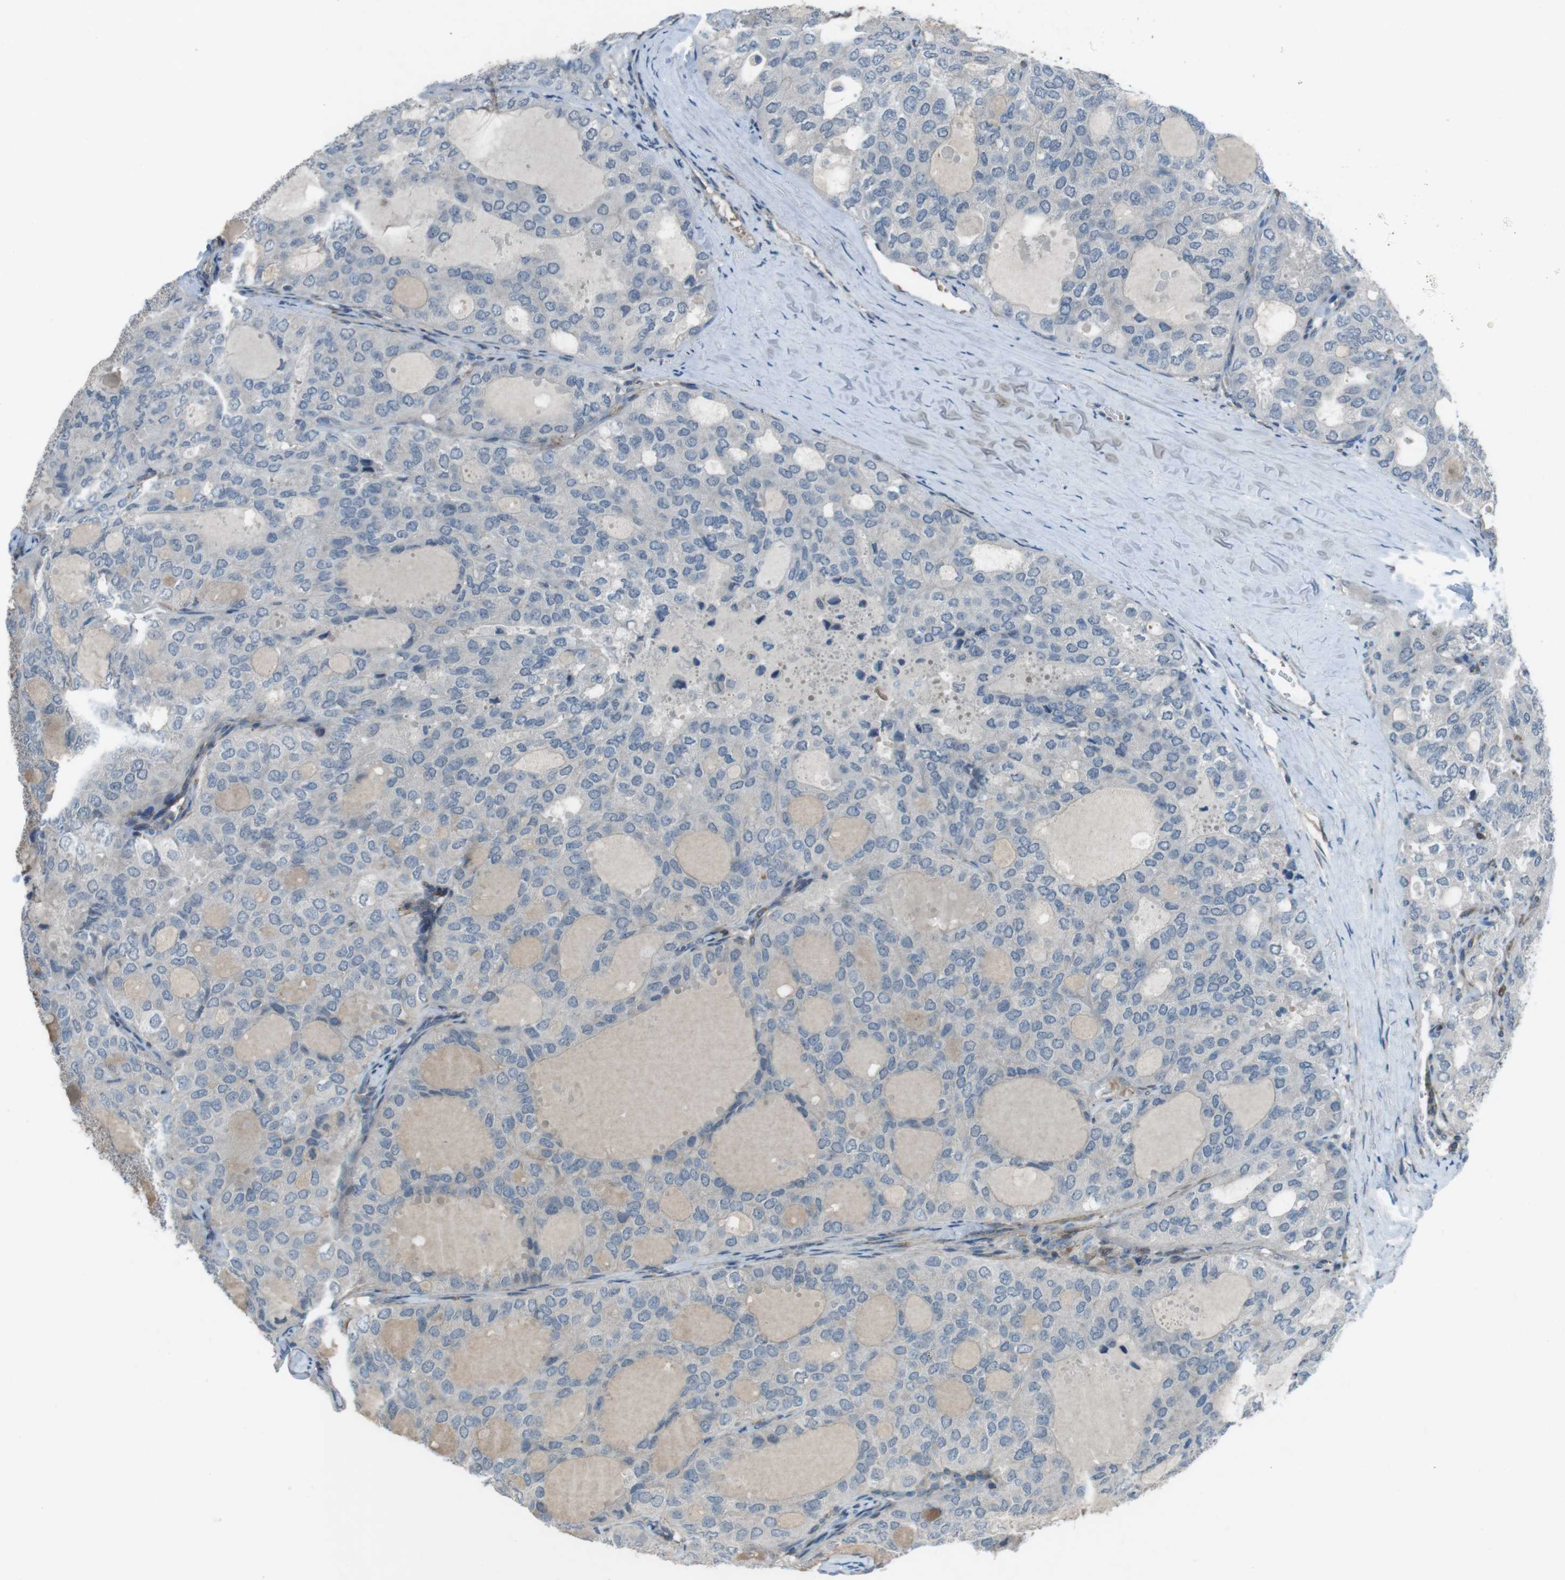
{"staining": {"intensity": "negative", "quantity": "none", "location": "none"}, "tissue": "thyroid cancer", "cell_type": "Tumor cells", "image_type": "cancer", "snomed": [{"axis": "morphology", "description": "Follicular adenoma carcinoma, NOS"}, {"axis": "topography", "description": "Thyroid gland"}], "caption": "Protein analysis of thyroid cancer exhibits no significant expression in tumor cells.", "gene": "ANK2", "patient": {"sex": "male", "age": 75}}